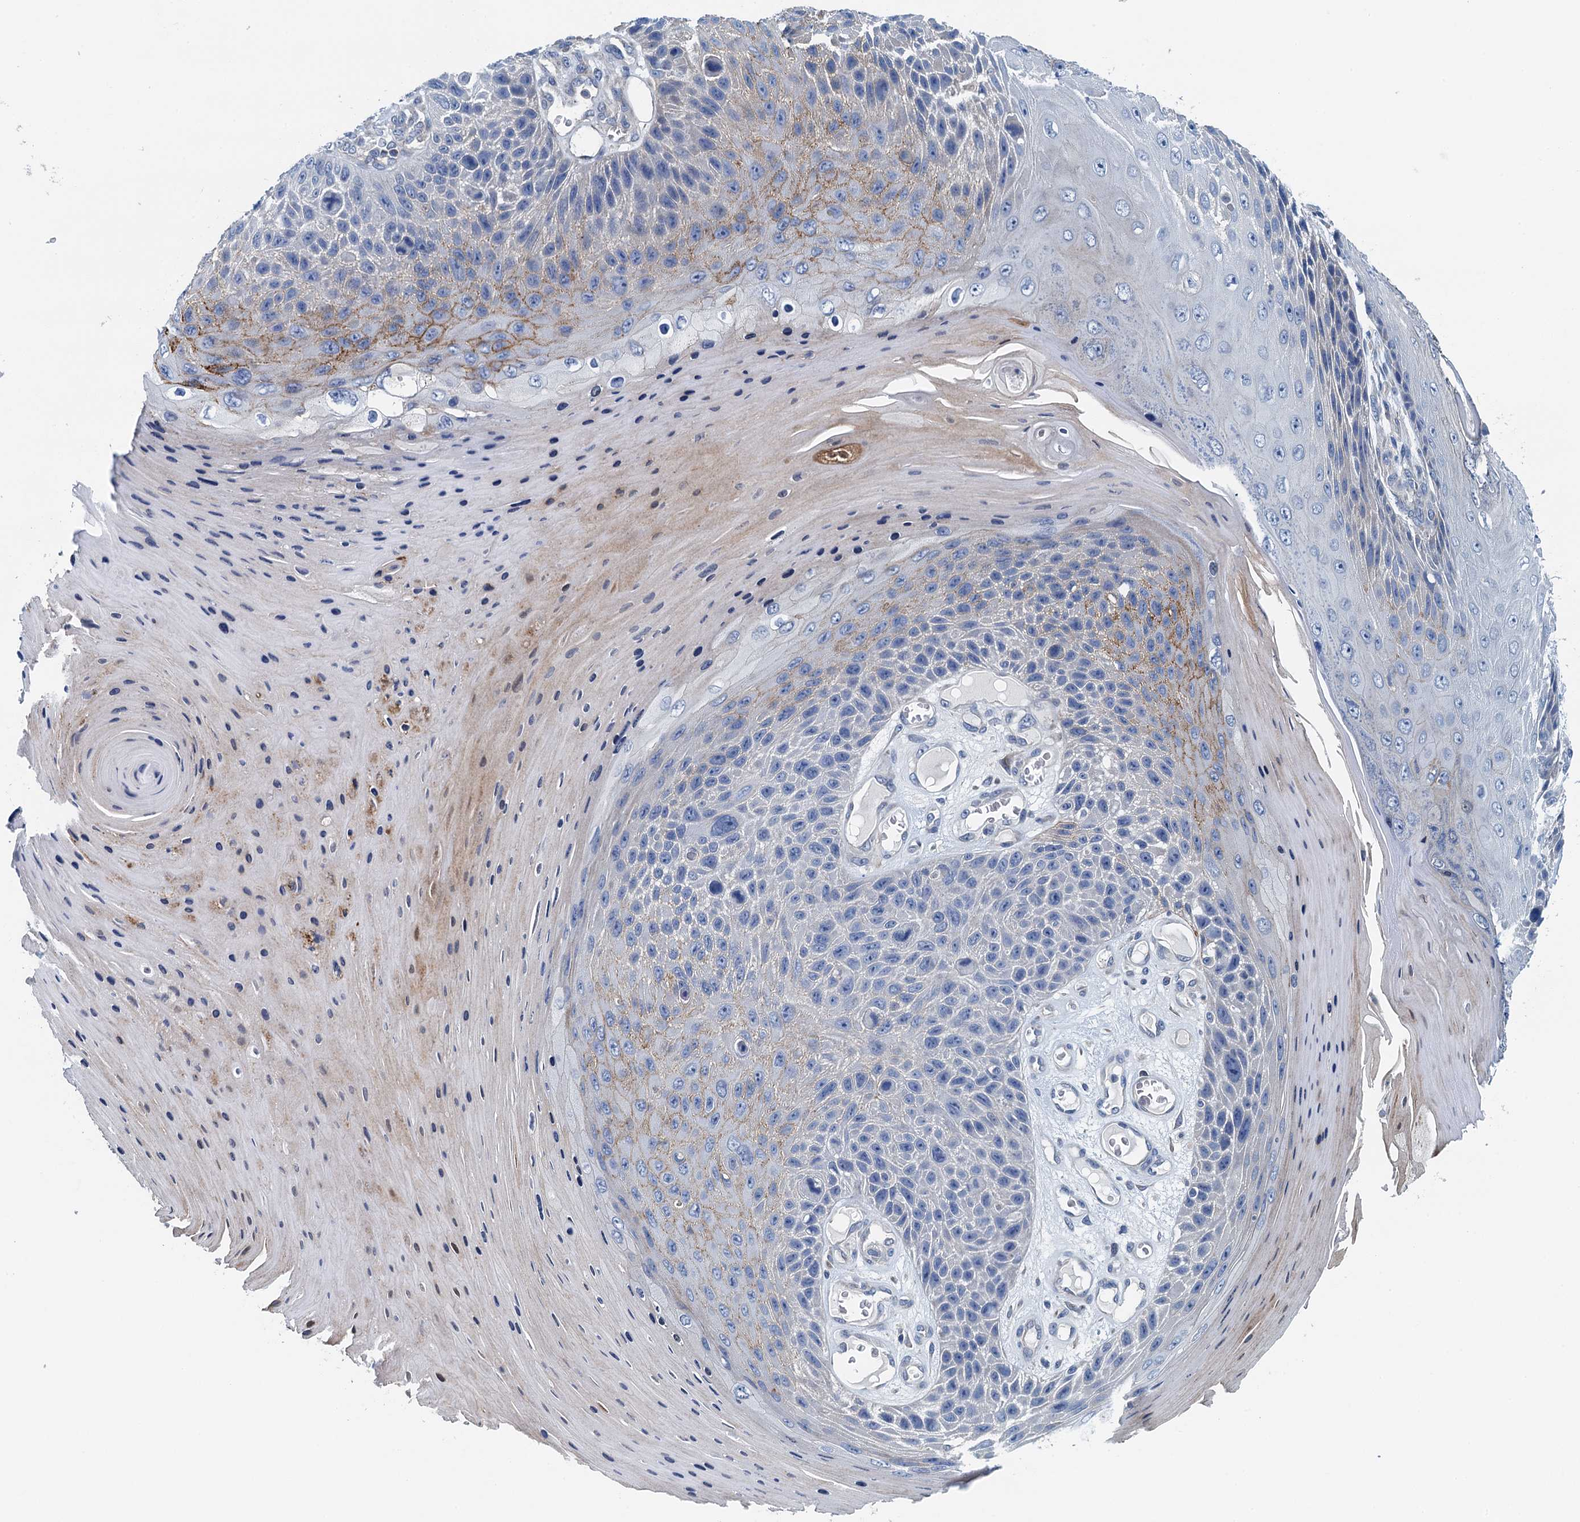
{"staining": {"intensity": "moderate", "quantity": "<25%", "location": "cytoplasmic/membranous"}, "tissue": "skin cancer", "cell_type": "Tumor cells", "image_type": "cancer", "snomed": [{"axis": "morphology", "description": "Squamous cell carcinoma, NOS"}, {"axis": "topography", "description": "Skin"}], "caption": "Immunohistochemistry (IHC) staining of squamous cell carcinoma (skin), which exhibits low levels of moderate cytoplasmic/membranous staining in approximately <25% of tumor cells indicating moderate cytoplasmic/membranous protein positivity. The staining was performed using DAB (brown) for protein detection and nuclei were counterstained in hematoxylin (blue).", "gene": "PPP1R14D", "patient": {"sex": "female", "age": 88}}